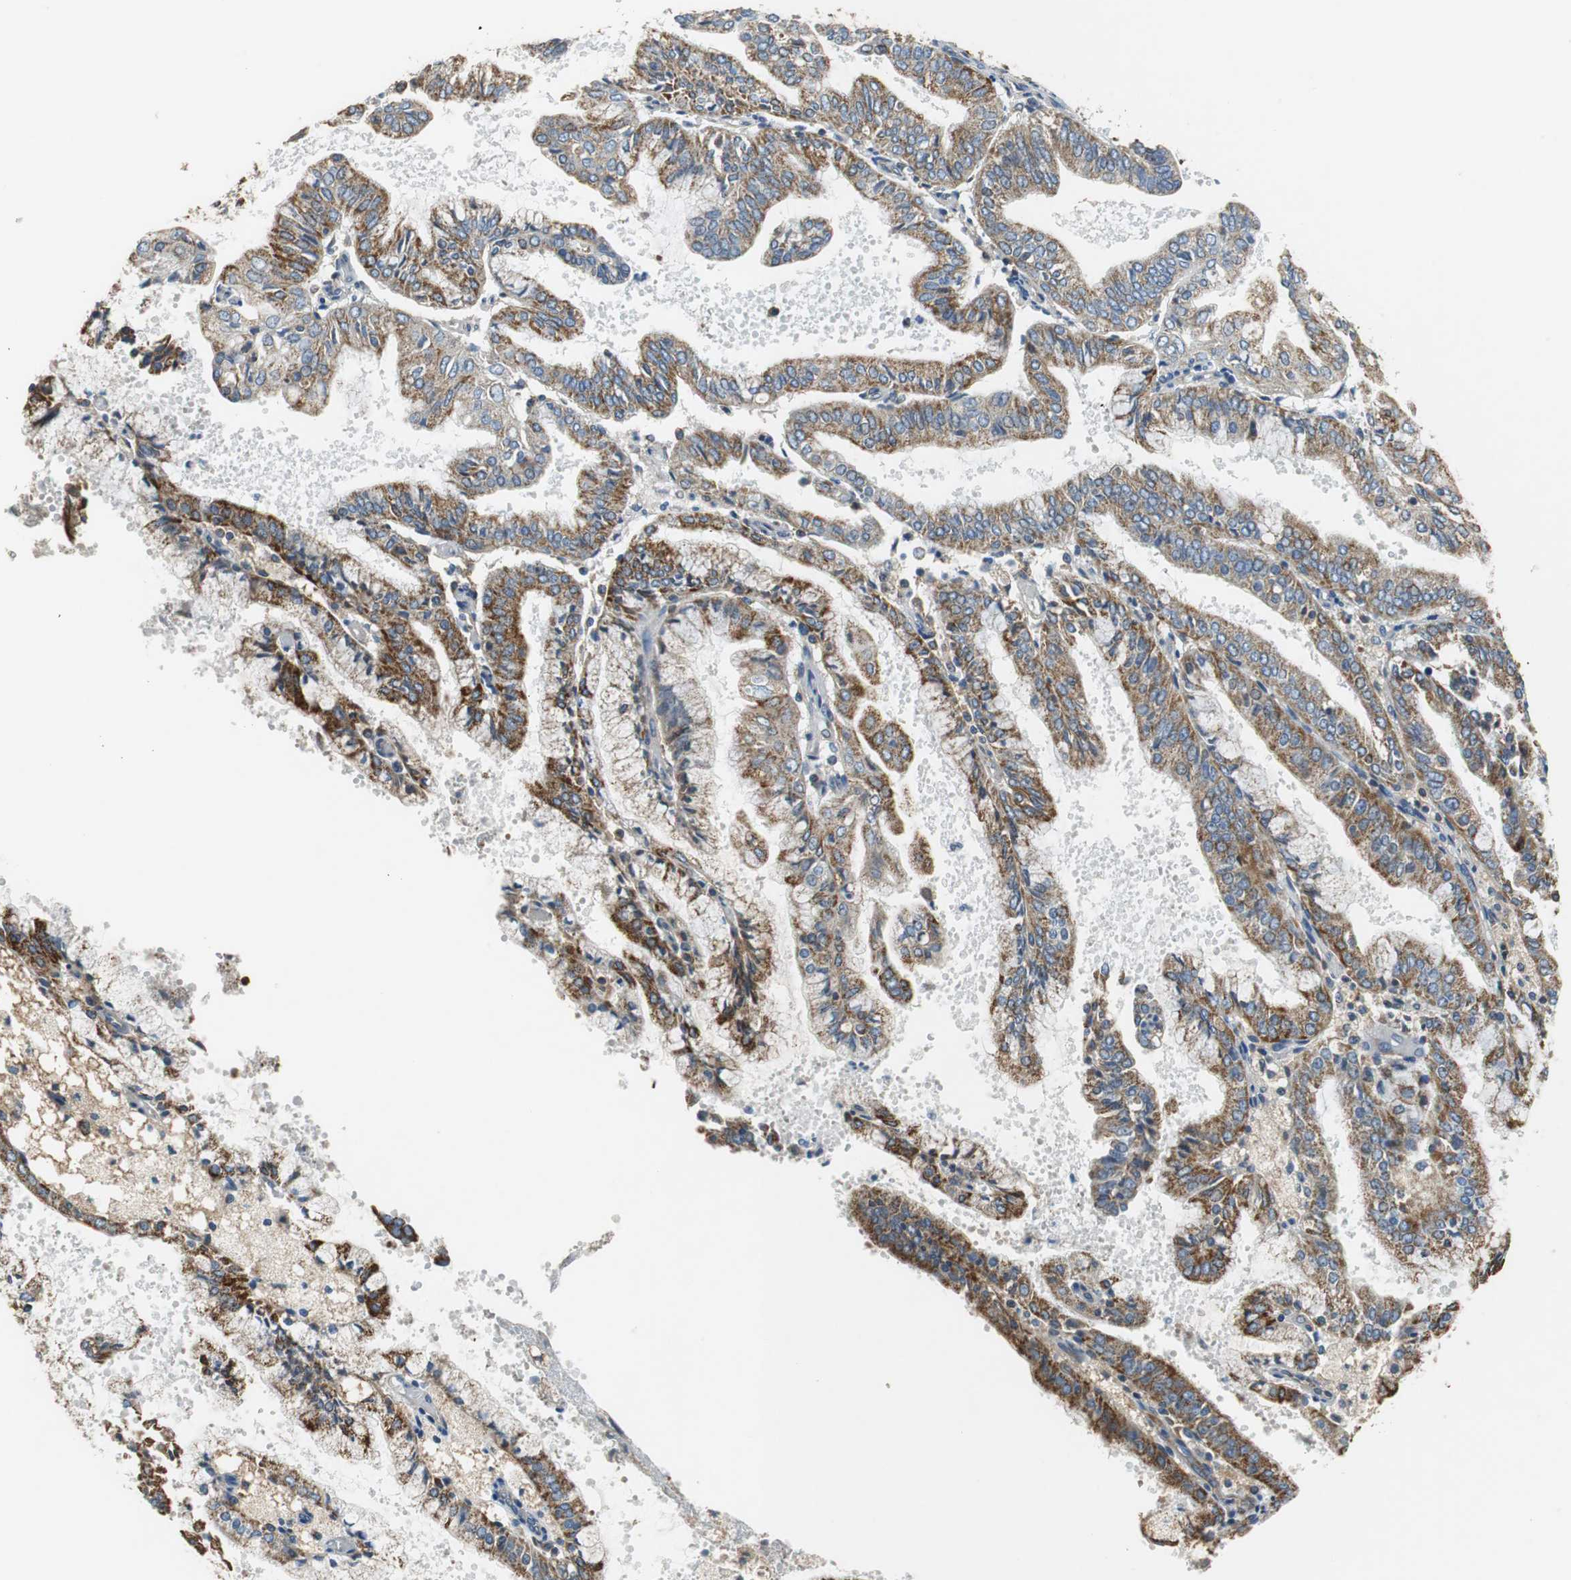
{"staining": {"intensity": "strong", "quantity": ">75%", "location": "cytoplasmic/membranous"}, "tissue": "endometrial cancer", "cell_type": "Tumor cells", "image_type": "cancer", "snomed": [{"axis": "morphology", "description": "Adenocarcinoma, NOS"}, {"axis": "topography", "description": "Endometrium"}], "caption": "This image reveals IHC staining of adenocarcinoma (endometrial), with high strong cytoplasmic/membranous staining in approximately >75% of tumor cells.", "gene": "GSTK1", "patient": {"sex": "female", "age": 63}}